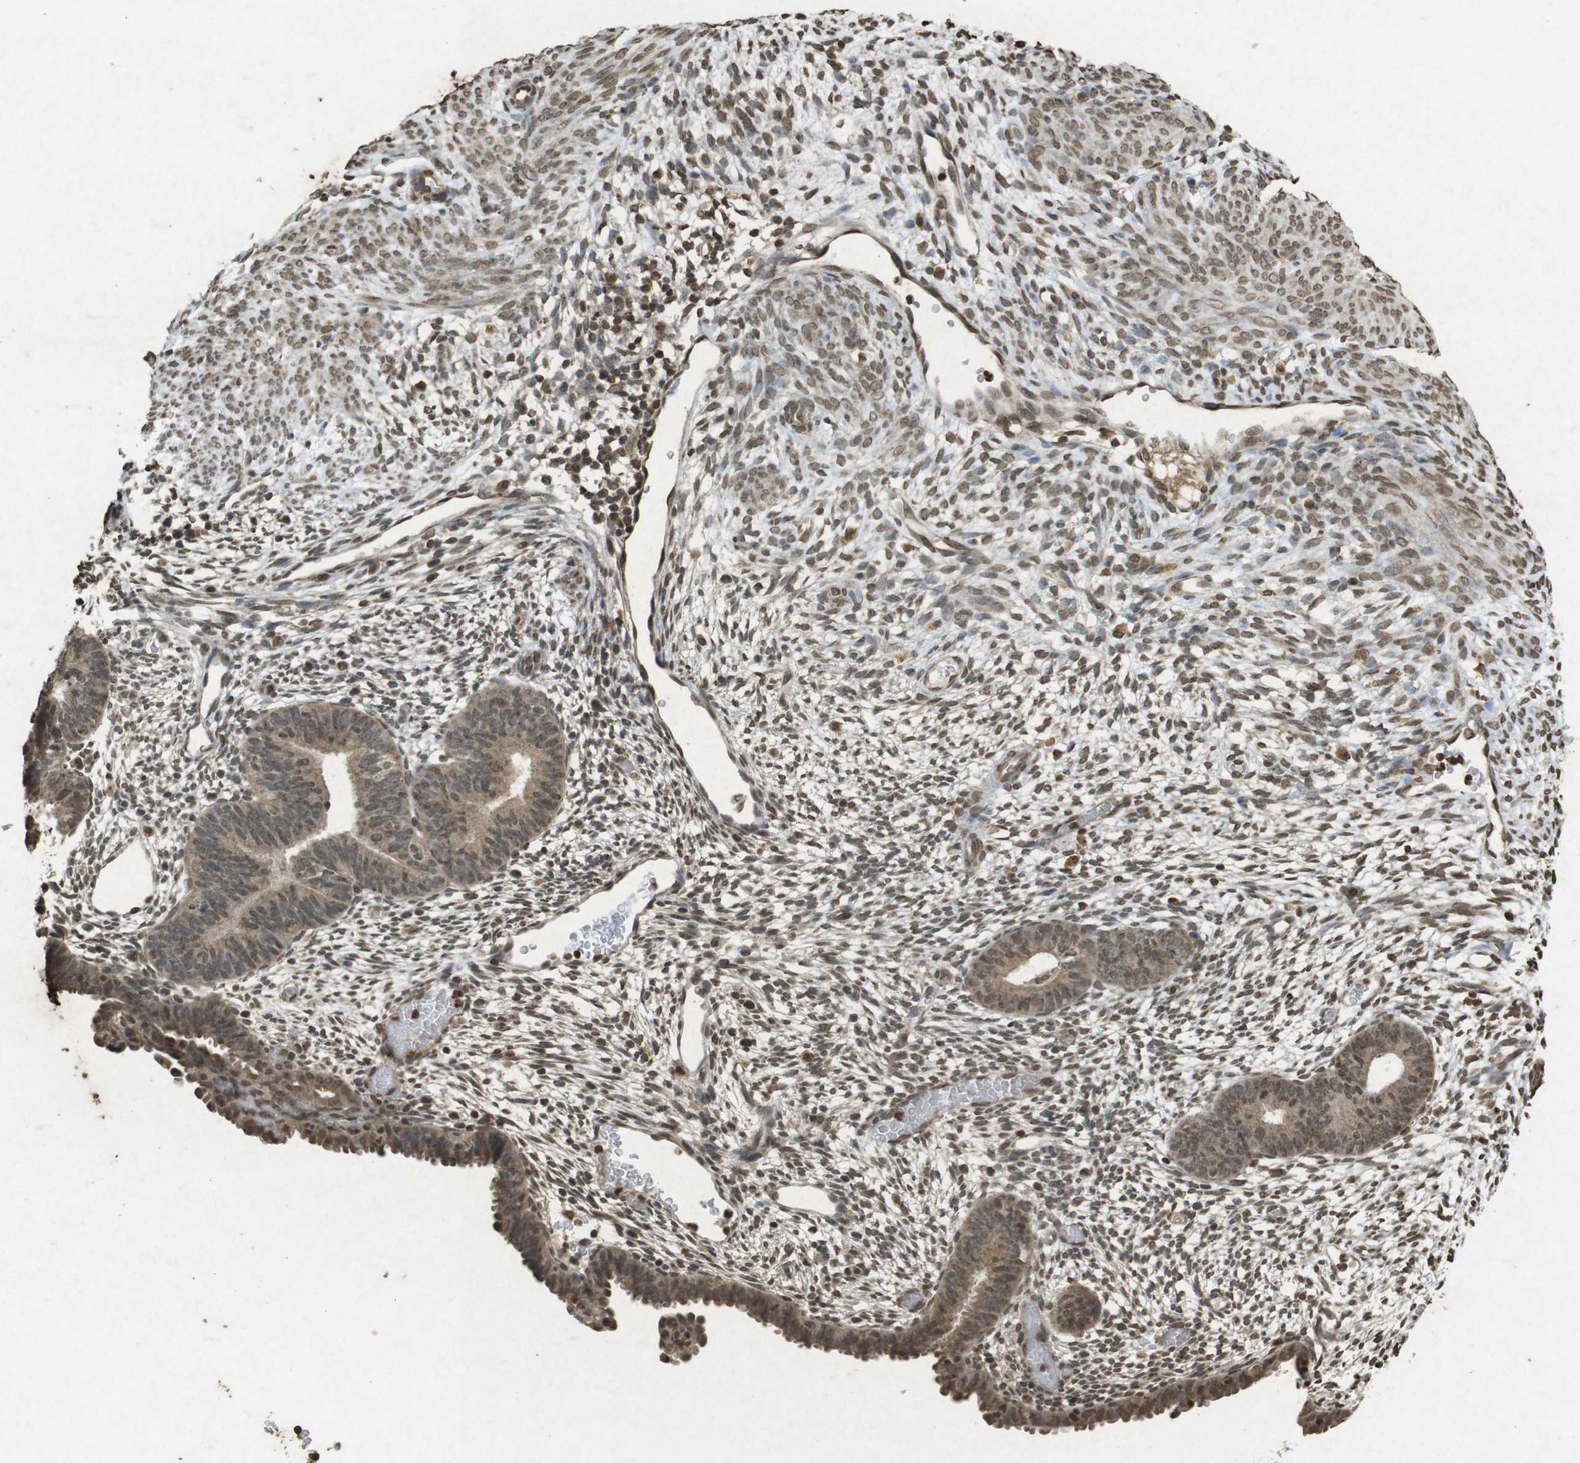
{"staining": {"intensity": "moderate", "quantity": ">75%", "location": "nuclear"}, "tissue": "endometrium", "cell_type": "Cells in endometrial stroma", "image_type": "normal", "snomed": [{"axis": "morphology", "description": "Normal tissue, NOS"}, {"axis": "morphology", "description": "Atrophy, NOS"}, {"axis": "topography", "description": "Uterus"}, {"axis": "topography", "description": "Endometrium"}], "caption": "Moderate nuclear expression for a protein is appreciated in about >75% of cells in endometrial stroma of unremarkable endometrium using IHC.", "gene": "ORC4", "patient": {"sex": "female", "age": 68}}